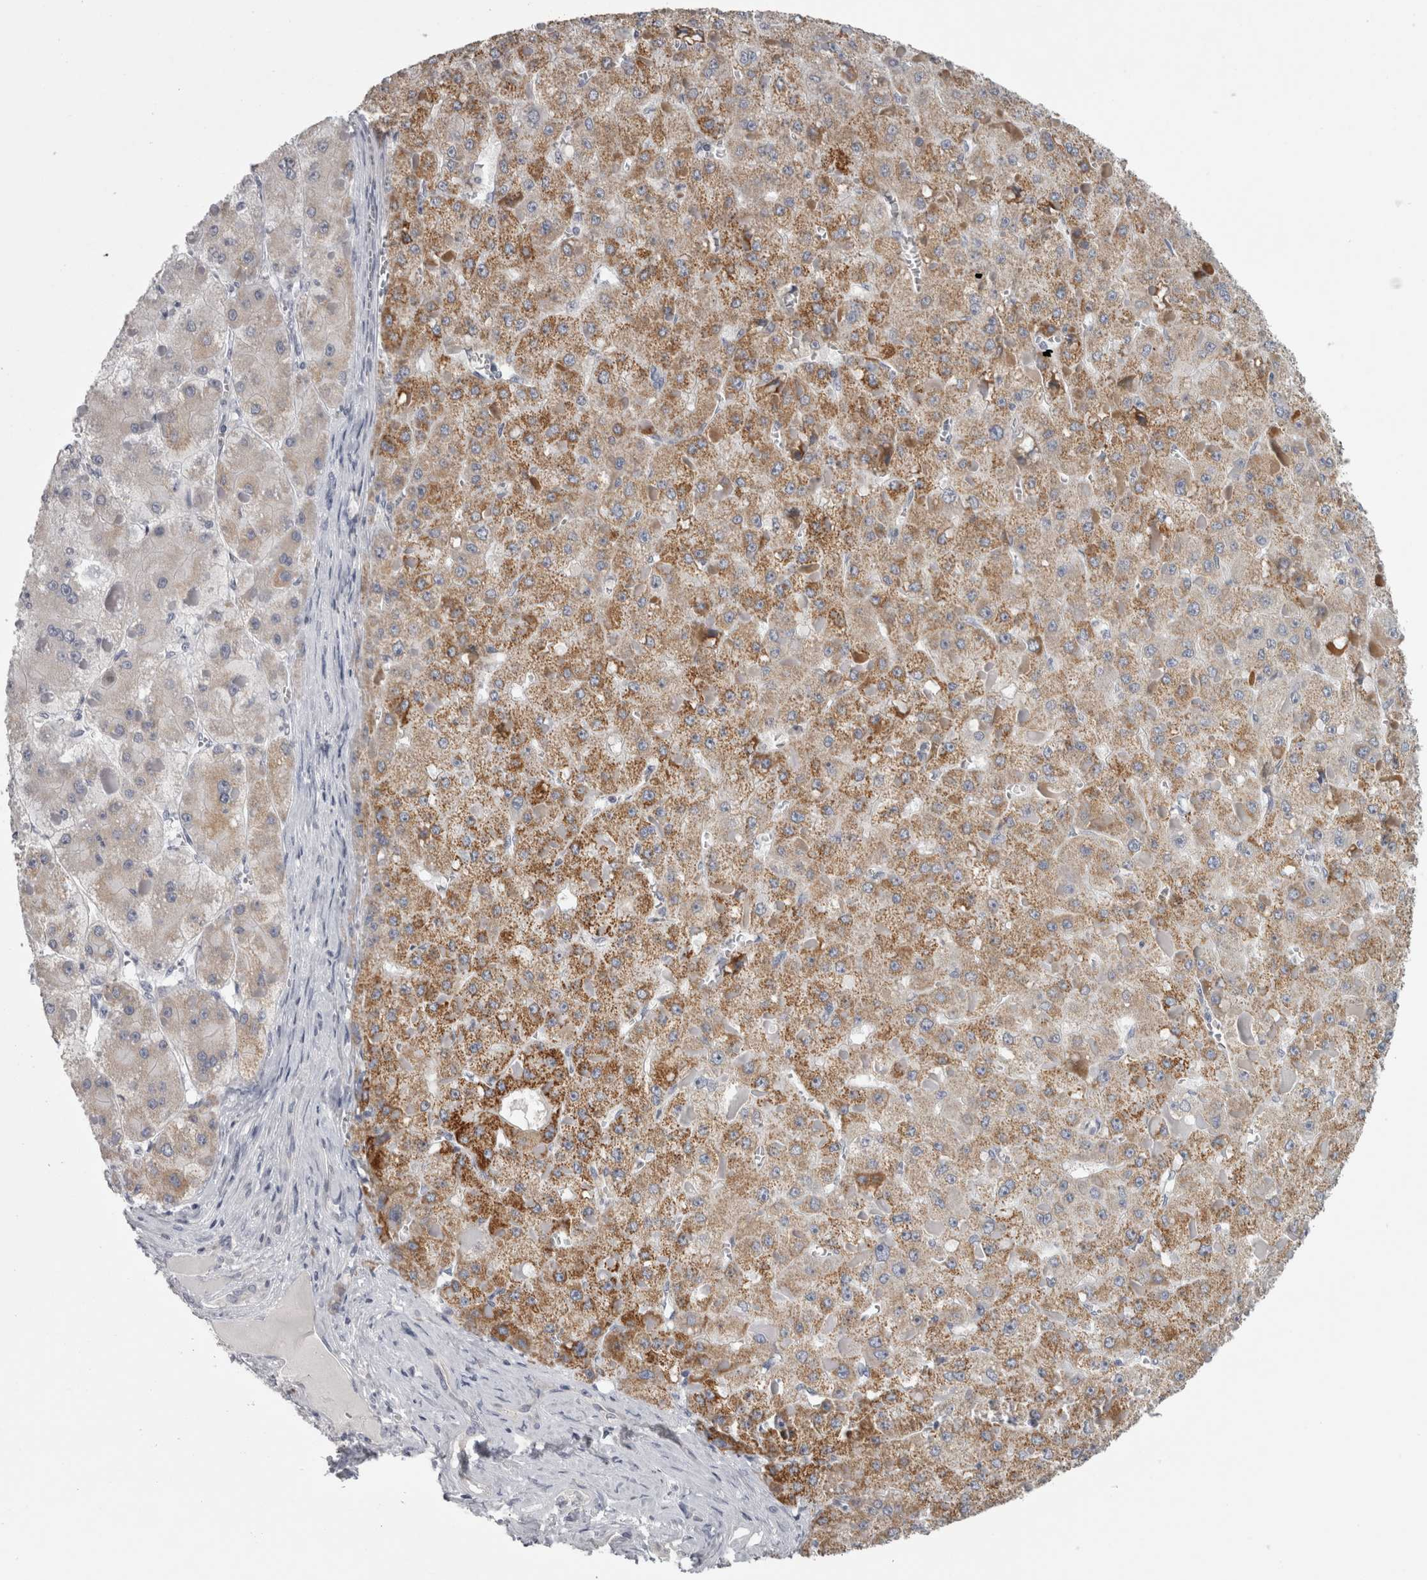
{"staining": {"intensity": "moderate", "quantity": "25%-75%", "location": "cytoplasmic/membranous"}, "tissue": "liver cancer", "cell_type": "Tumor cells", "image_type": "cancer", "snomed": [{"axis": "morphology", "description": "Carcinoma, Hepatocellular, NOS"}, {"axis": "topography", "description": "Liver"}], "caption": "This is a histology image of immunohistochemistry staining of hepatocellular carcinoma (liver), which shows moderate expression in the cytoplasmic/membranous of tumor cells.", "gene": "TCAP", "patient": {"sex": "female", "age": 73}}